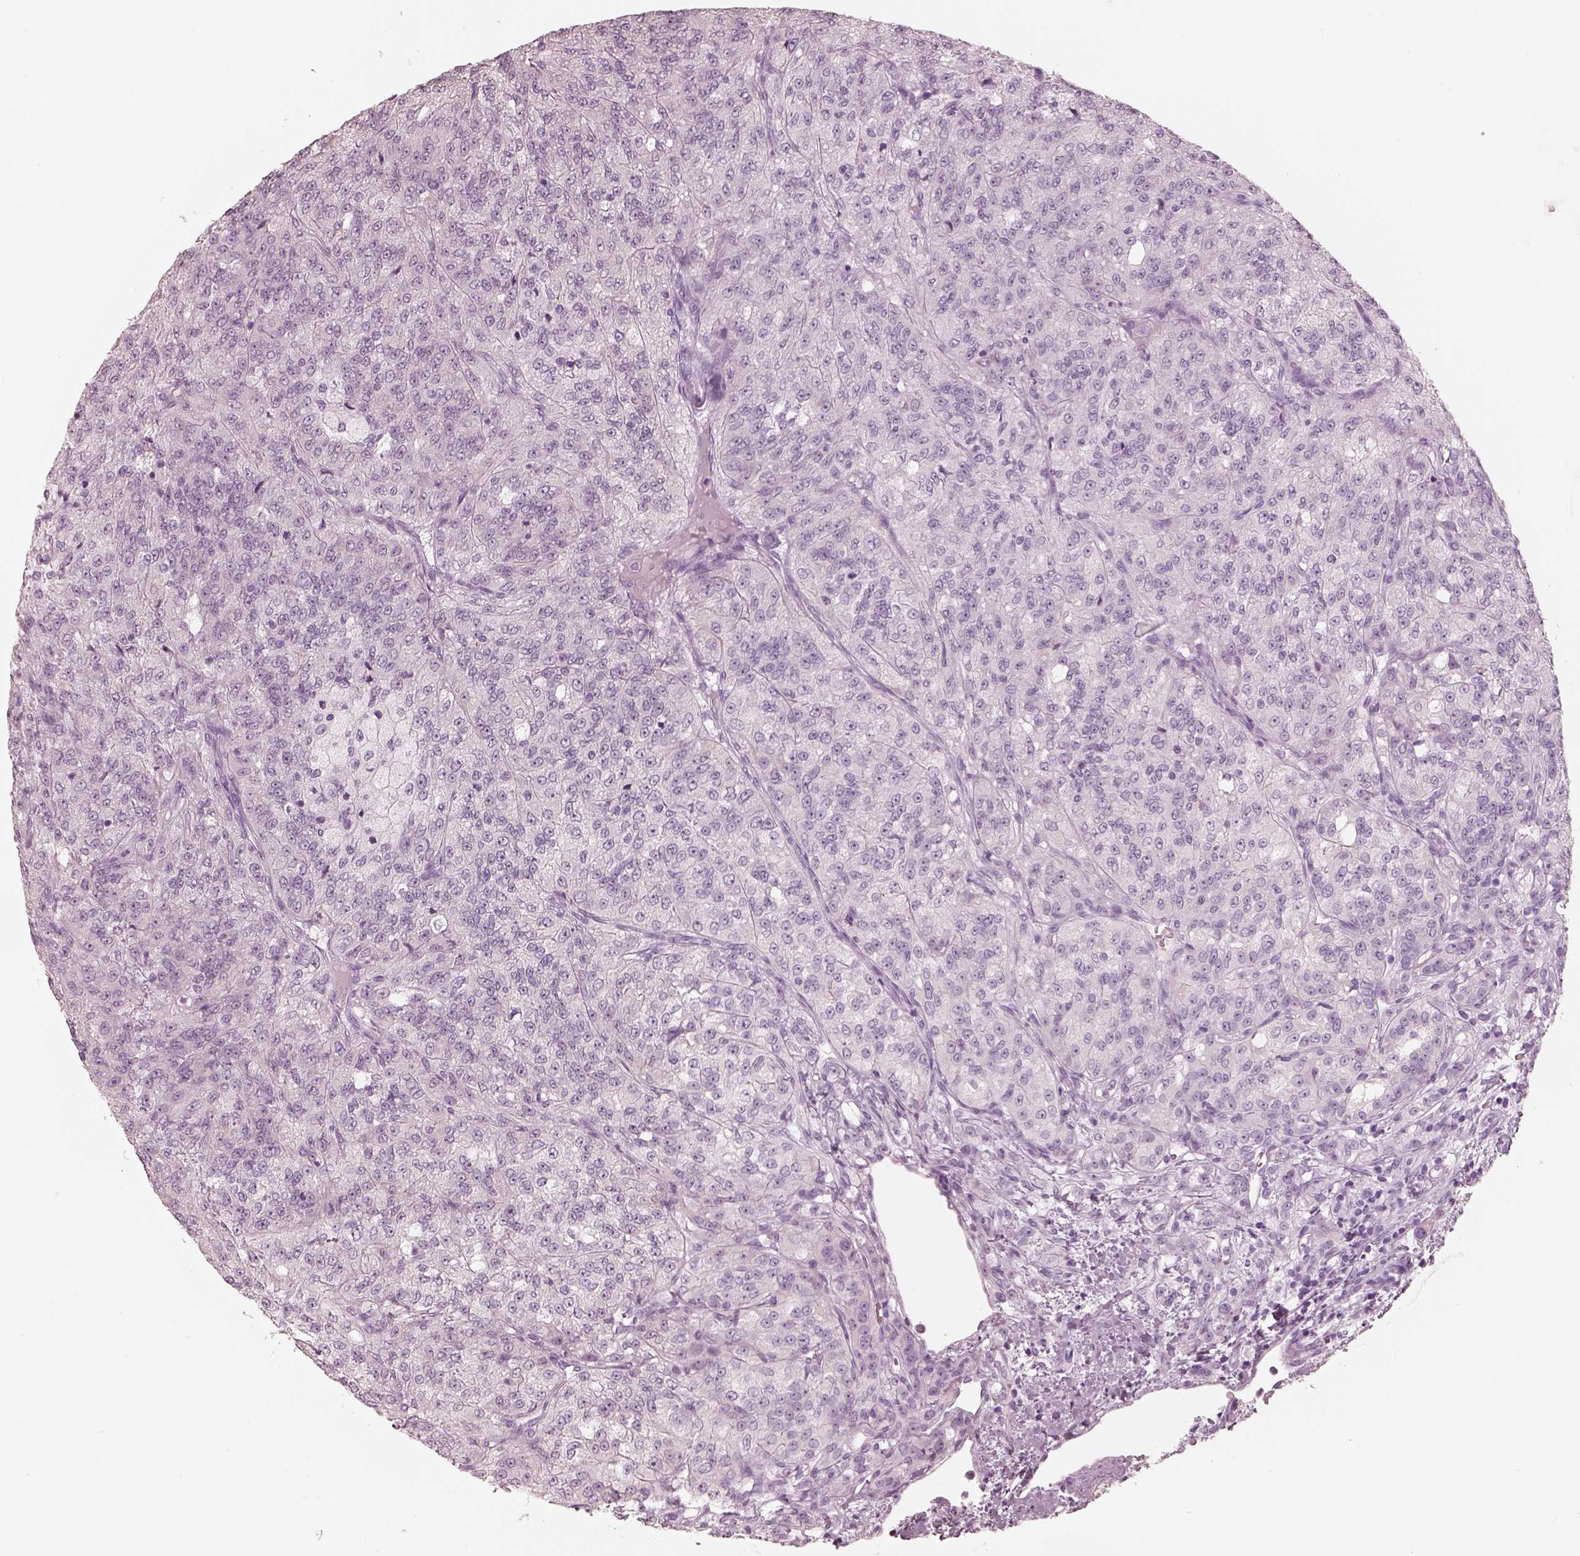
{"staining": {"intensity": "negative", "quantity": "none", "location": "none"}, "tissue": "renal cancer", "cell_type": "Tumor cells", "image_type": "cancer", "snomed": [{"axis": "morphology", "description": "Adenocarcinoma, NOS"}, {"axis": "topography", "description": "Kidney"}], "caption": "Immunohistochemistry (IHC) of human renal adenocarcinoma exhibits no expression in tumor cells. (Immunohistochemistry (IHC), brightfield microscopy, high magnification).", "gene": "PON3", "patient": {"sex": "female", "age": 63}}